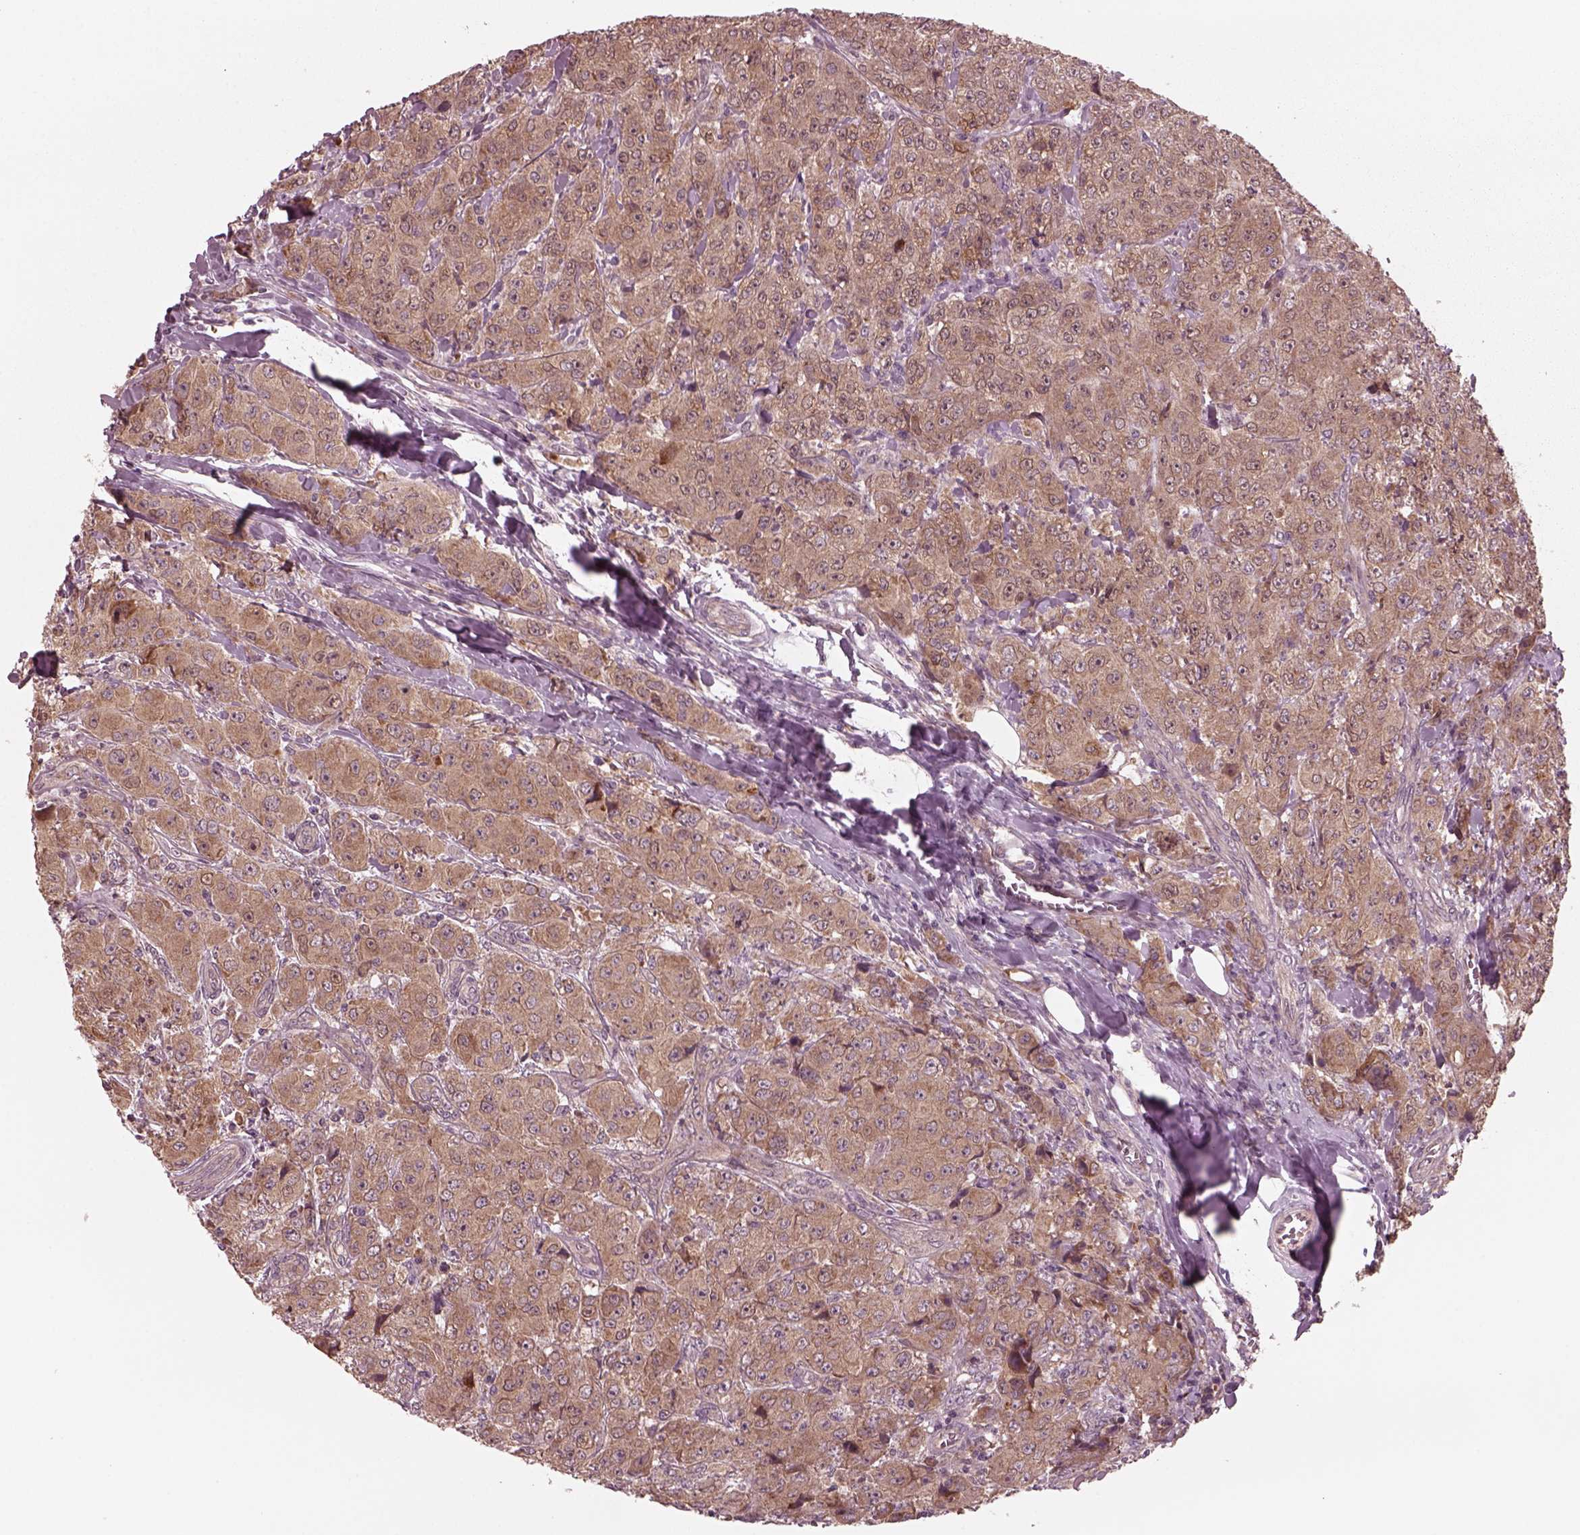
{"staining": {"intensity": "moderate", "quantity": "25%-75%", "location": "cytoplasmic/membranous"}, "tissue": "breast cancer", "cell_type": "Tumor cells", "image_type": "cancer", "snomed": [{"axis": "morphology", "description": "Duct carcinoma"}, {"axis": "topography", "description": "Breast"}], "caption": "Protein staining reveals moderate cytoplasmic/membranous positivity in about 25%-75% of tumor cells in breast cancer. The protein is stained brown, and the nuclei are stained in blue (DAB IHC with brightfield microscopy, high magnification).", "gene": "FAF2", "patient": {"sex": "female", "age": 43}}